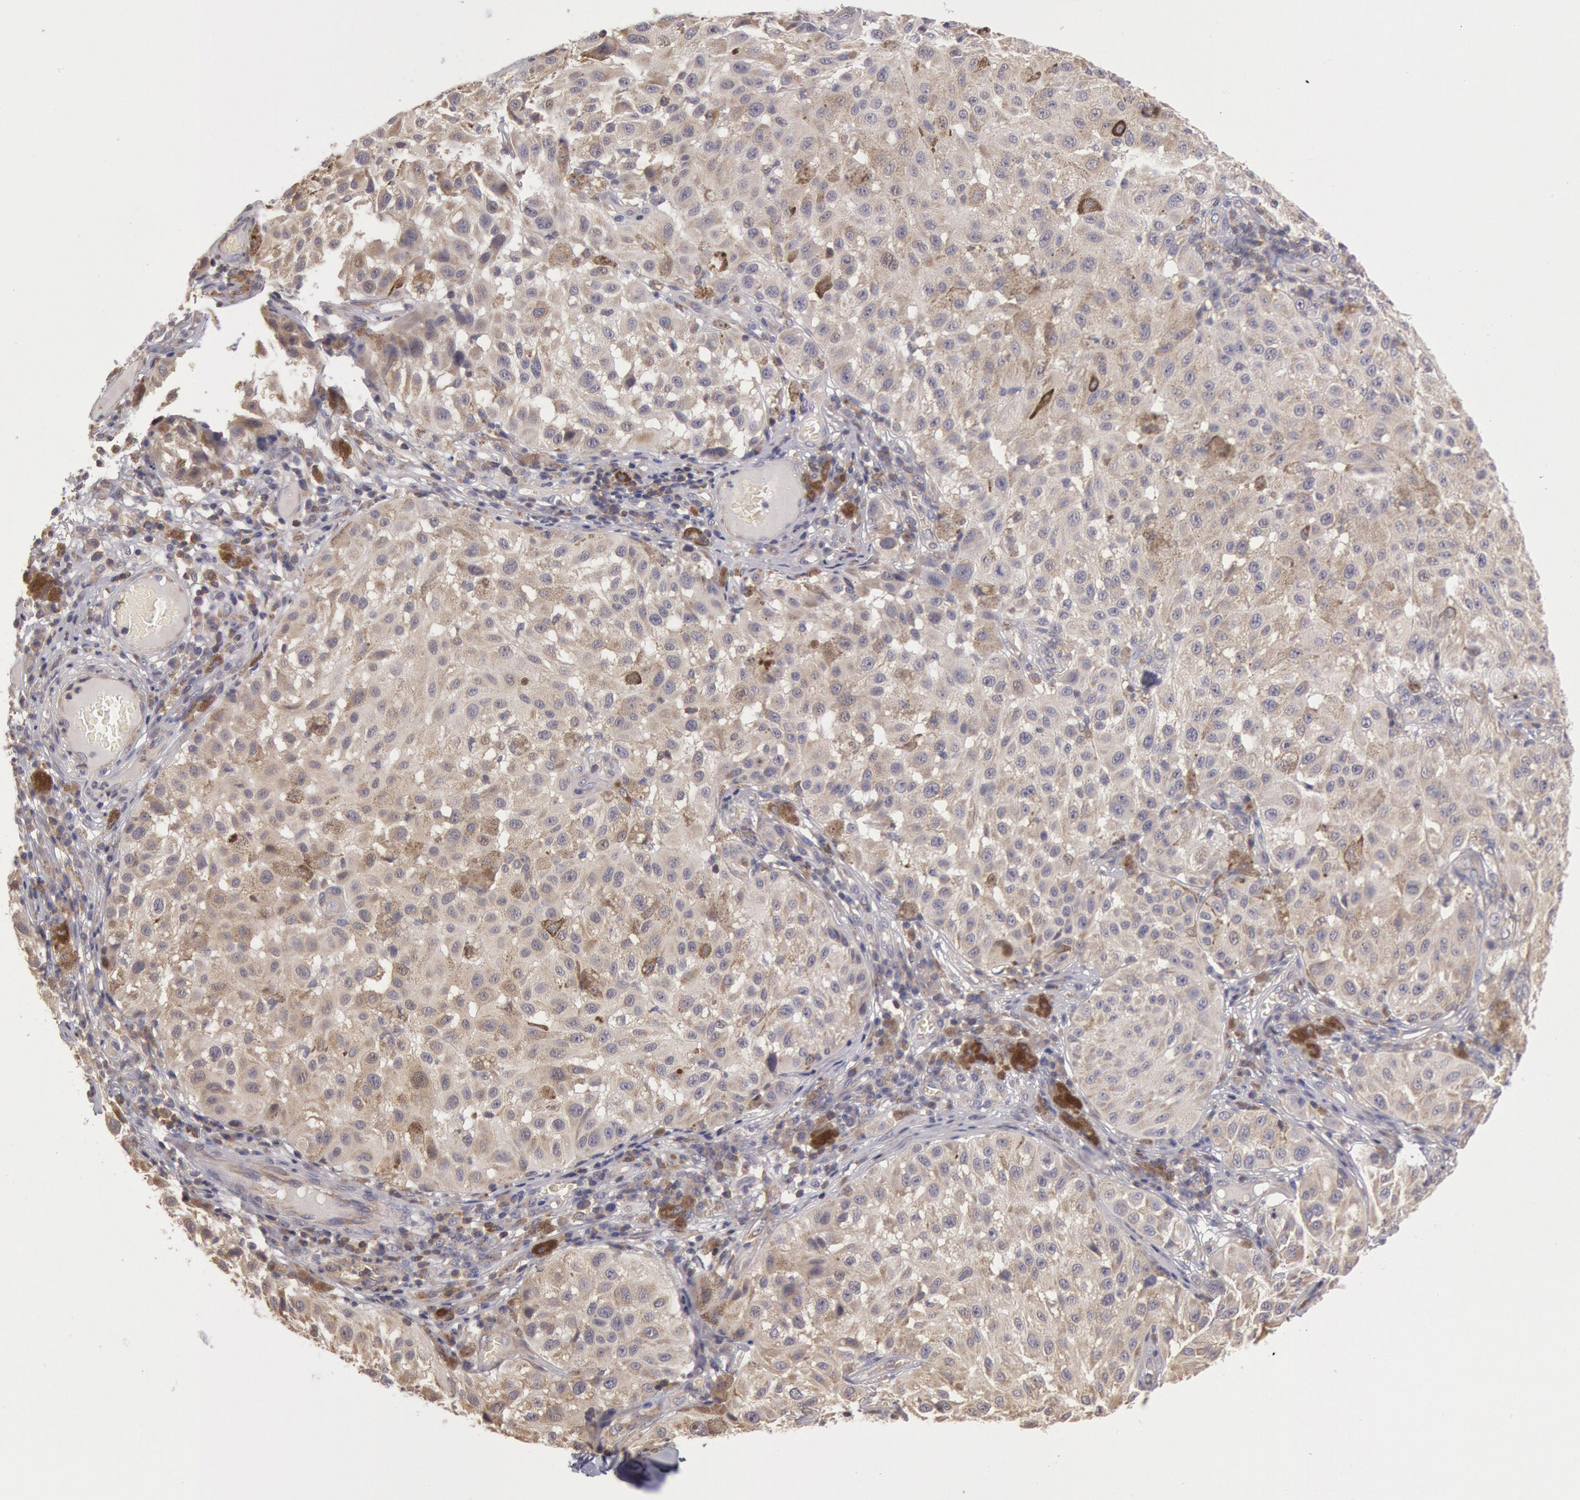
{"staining": {"intensity": "moderate", "quantity": ">75%", "location": "cytoplasmic/membranous"}, "tissue": "melanoma", "cell_type": "Tumor cells", "image_type": "cancer", "snomed": [{"axis": "morphology", "description": "Malignant melanoma, NOS"}, {"axis": "topography", "description": "Skin"}], "caption": "Moderate cytoplasmic/membranous positivity for a protein is identified in about >75% of tumor cells of melanoma using IHC.", "gene": "NMT2", "patient": {"sex": "female", "age": 64}}